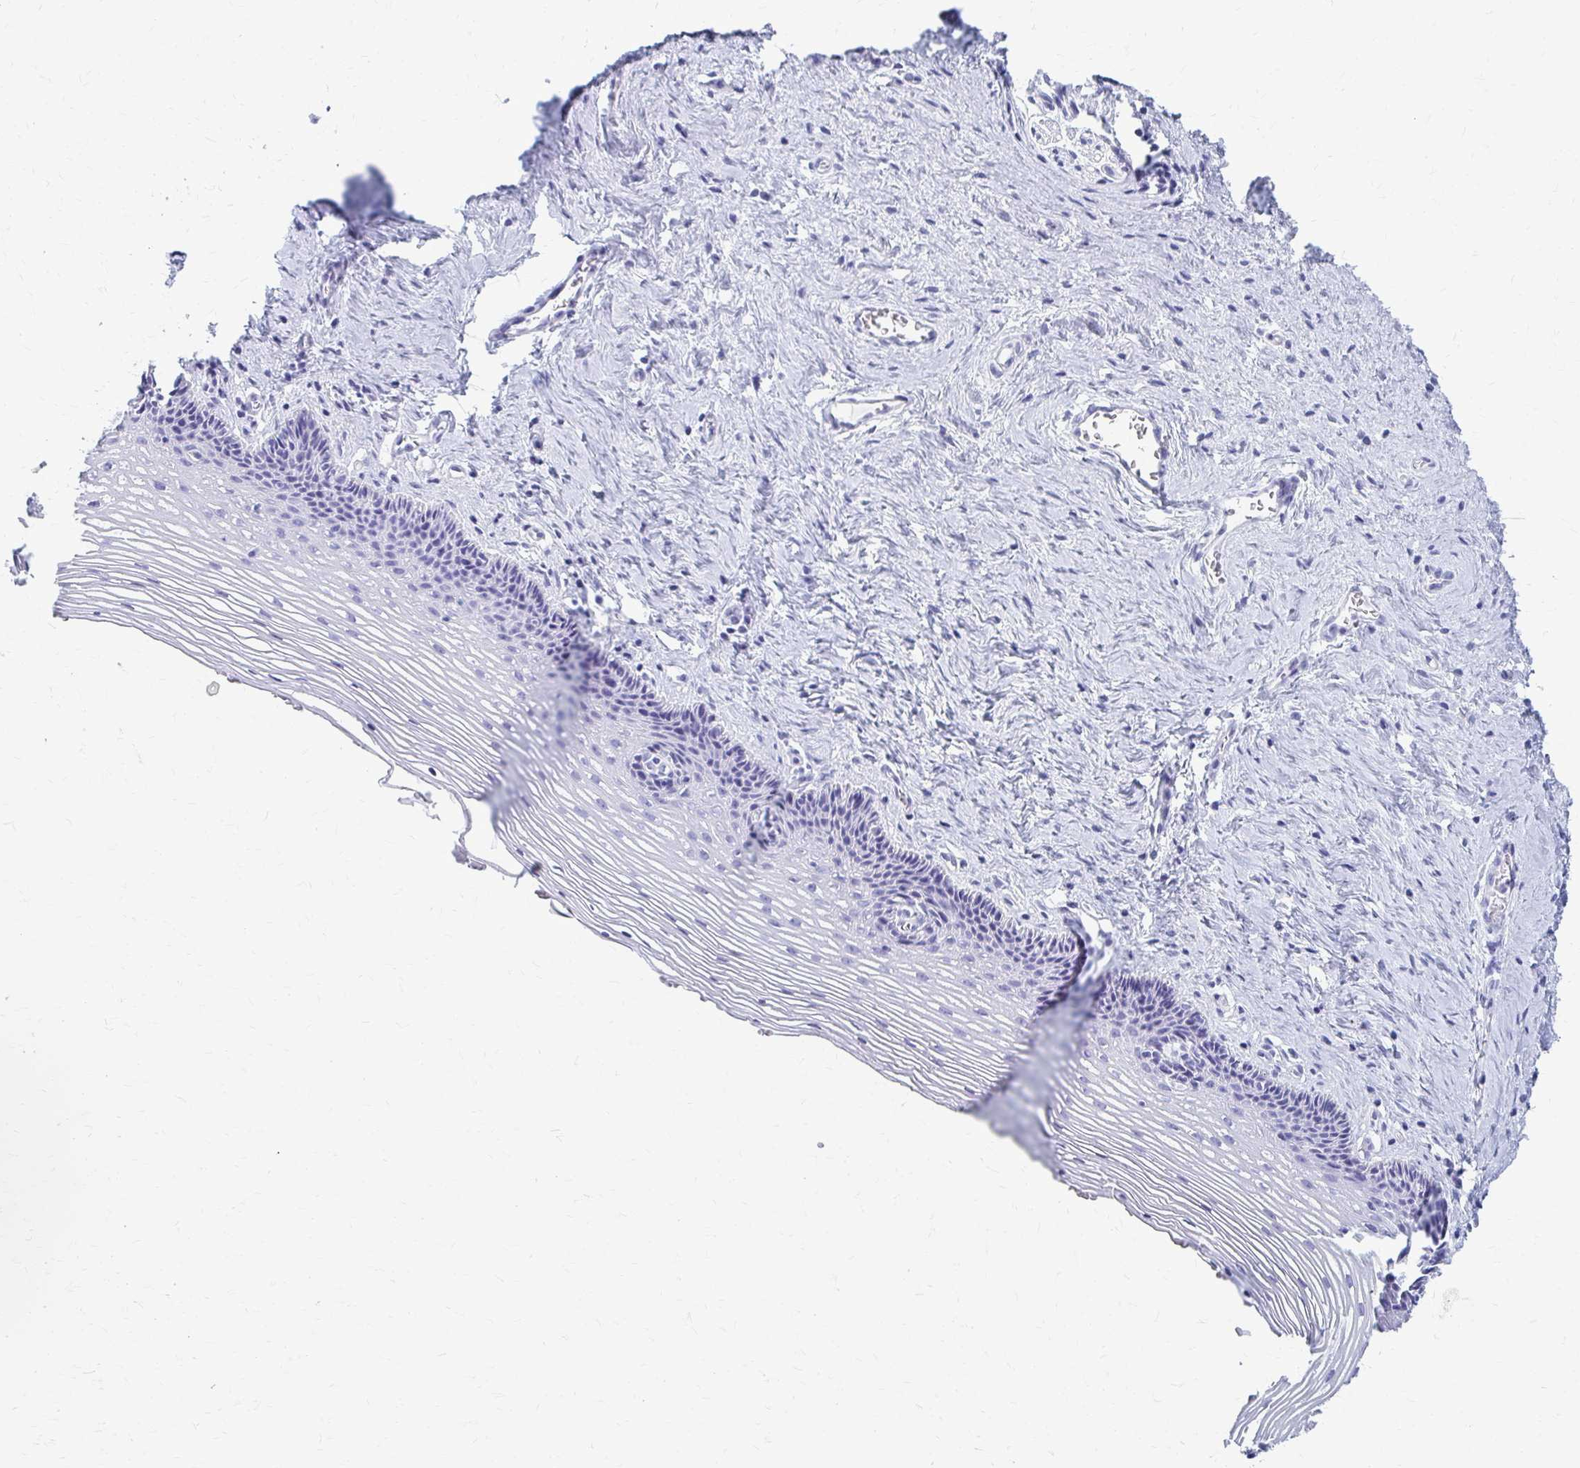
{"staining": {"intensity": "negative", "quantity": "none", "location": "none"}, "tissue": "vagina", "cell_type": "Squamous epithelial cells", "image_type": "normal", "snomed": [{"axis": "morphology", "description": "Normal tissue, NOS"}, {"axis": "topography", "description": "Vagina"}, {"axis": "topography", "description": "Cervix"}], "caption": "The IHC micrograph has no significant staining in squamous epithelial cells of vagina. (DAB immunohistochemistry with hematoxylin counter stain).", "gene": "CELF5", "patient": {"sex": "female", "age": 37}}